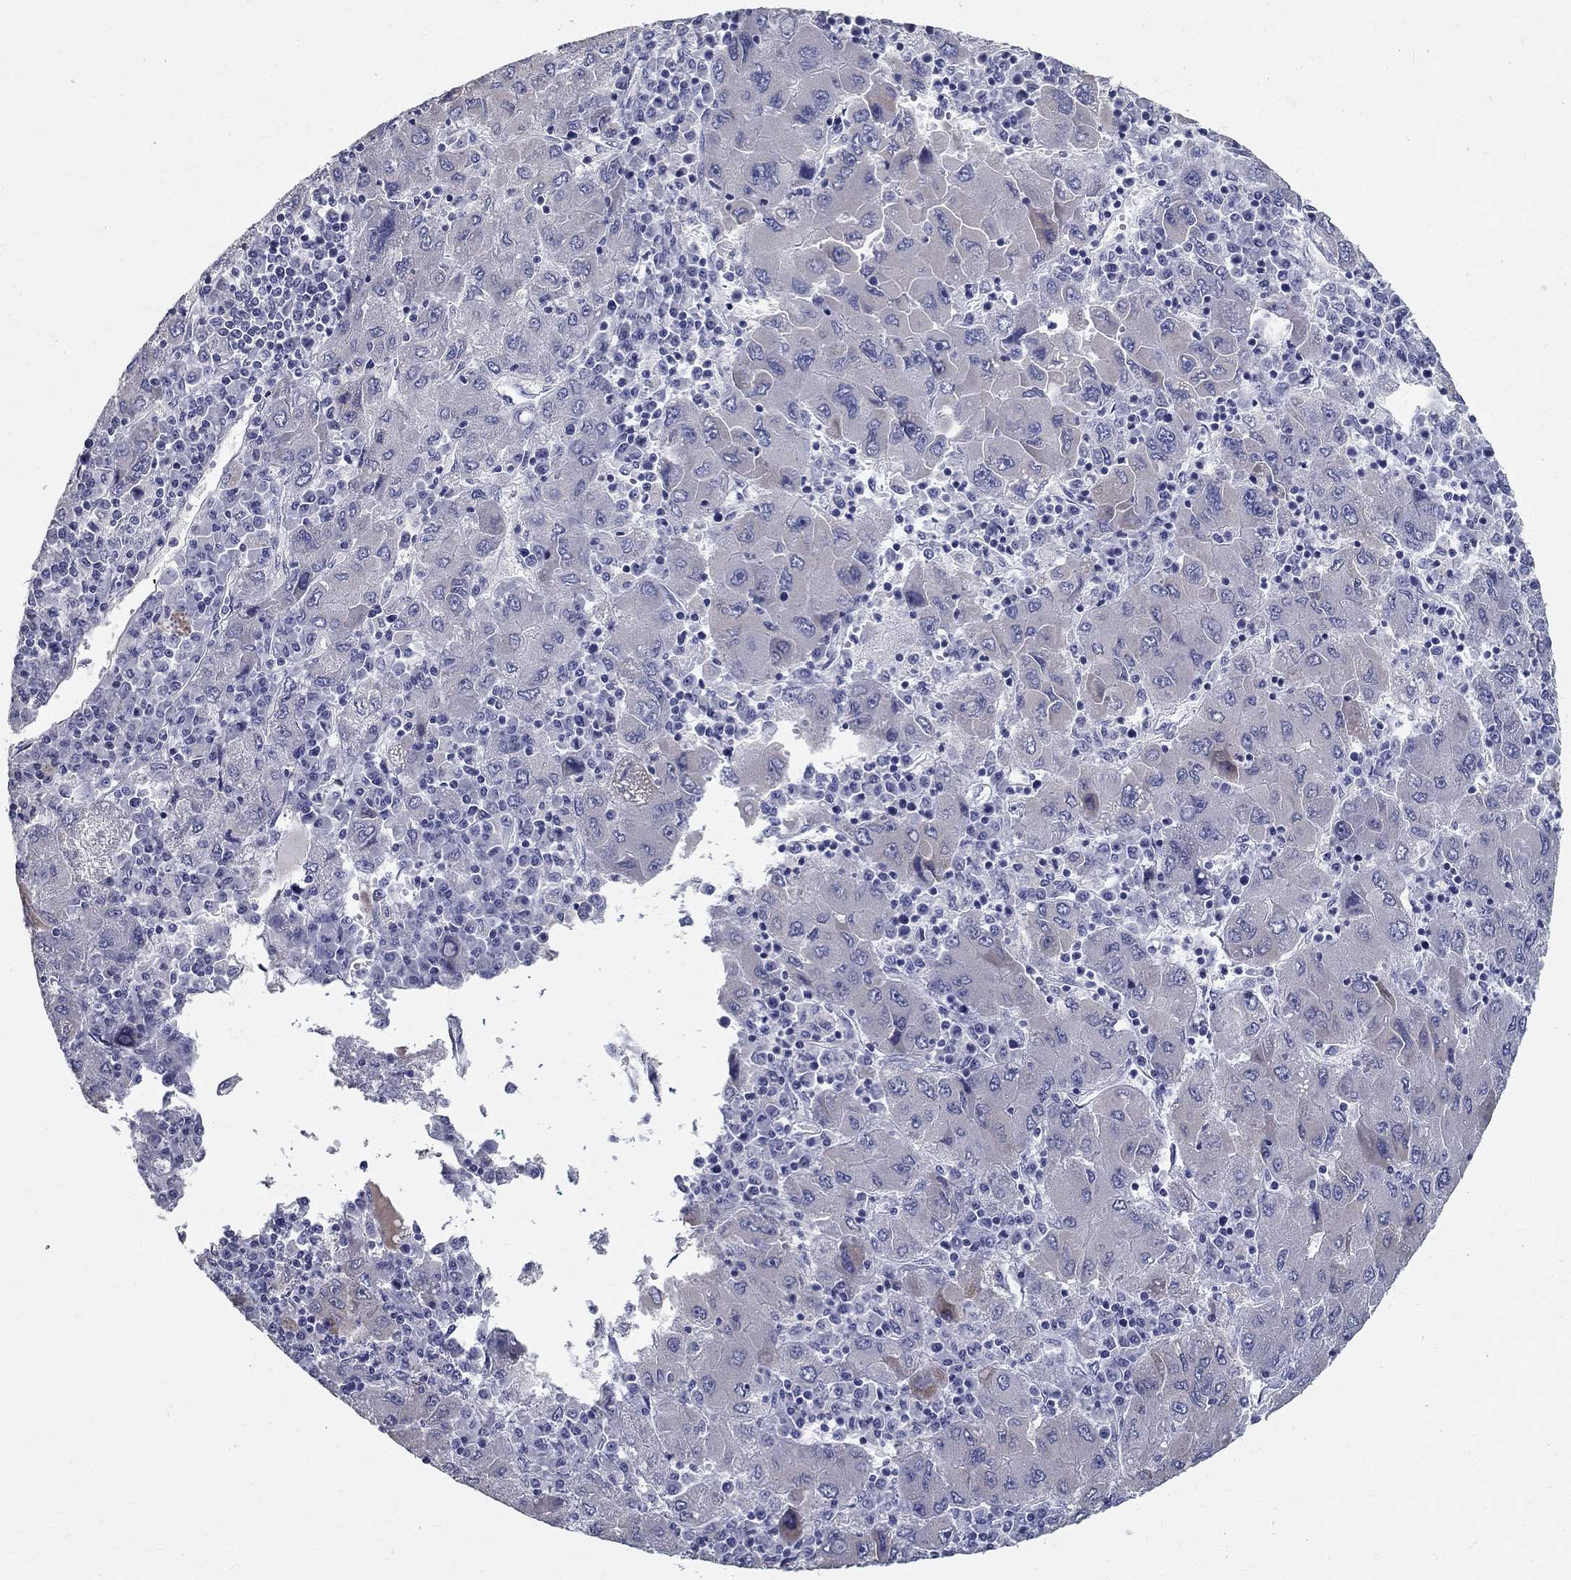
{"staining": {"intensity": "weak", "quantity": "<25%", "location": "cytoplasmic/membranous"}, "tissue": "liver cancer", "cell_type": "Tumor cells", "image_type": "cancer", "snomed": [{"axis": "morphology", "description": "Carcinoma, Hepatocellular, NOS"}, {"axis": "topography", "description": "Liver"}], "caption": "IHC of human liver hepatocellular carcinoma shows no expression in tumor cells. (DAB (3,3'-diaminobenzidine) IHC visualized using brightfield microscopy, high magnification).", "gene": "TGM4", "patient": {"sex": "male", "age": 75}}